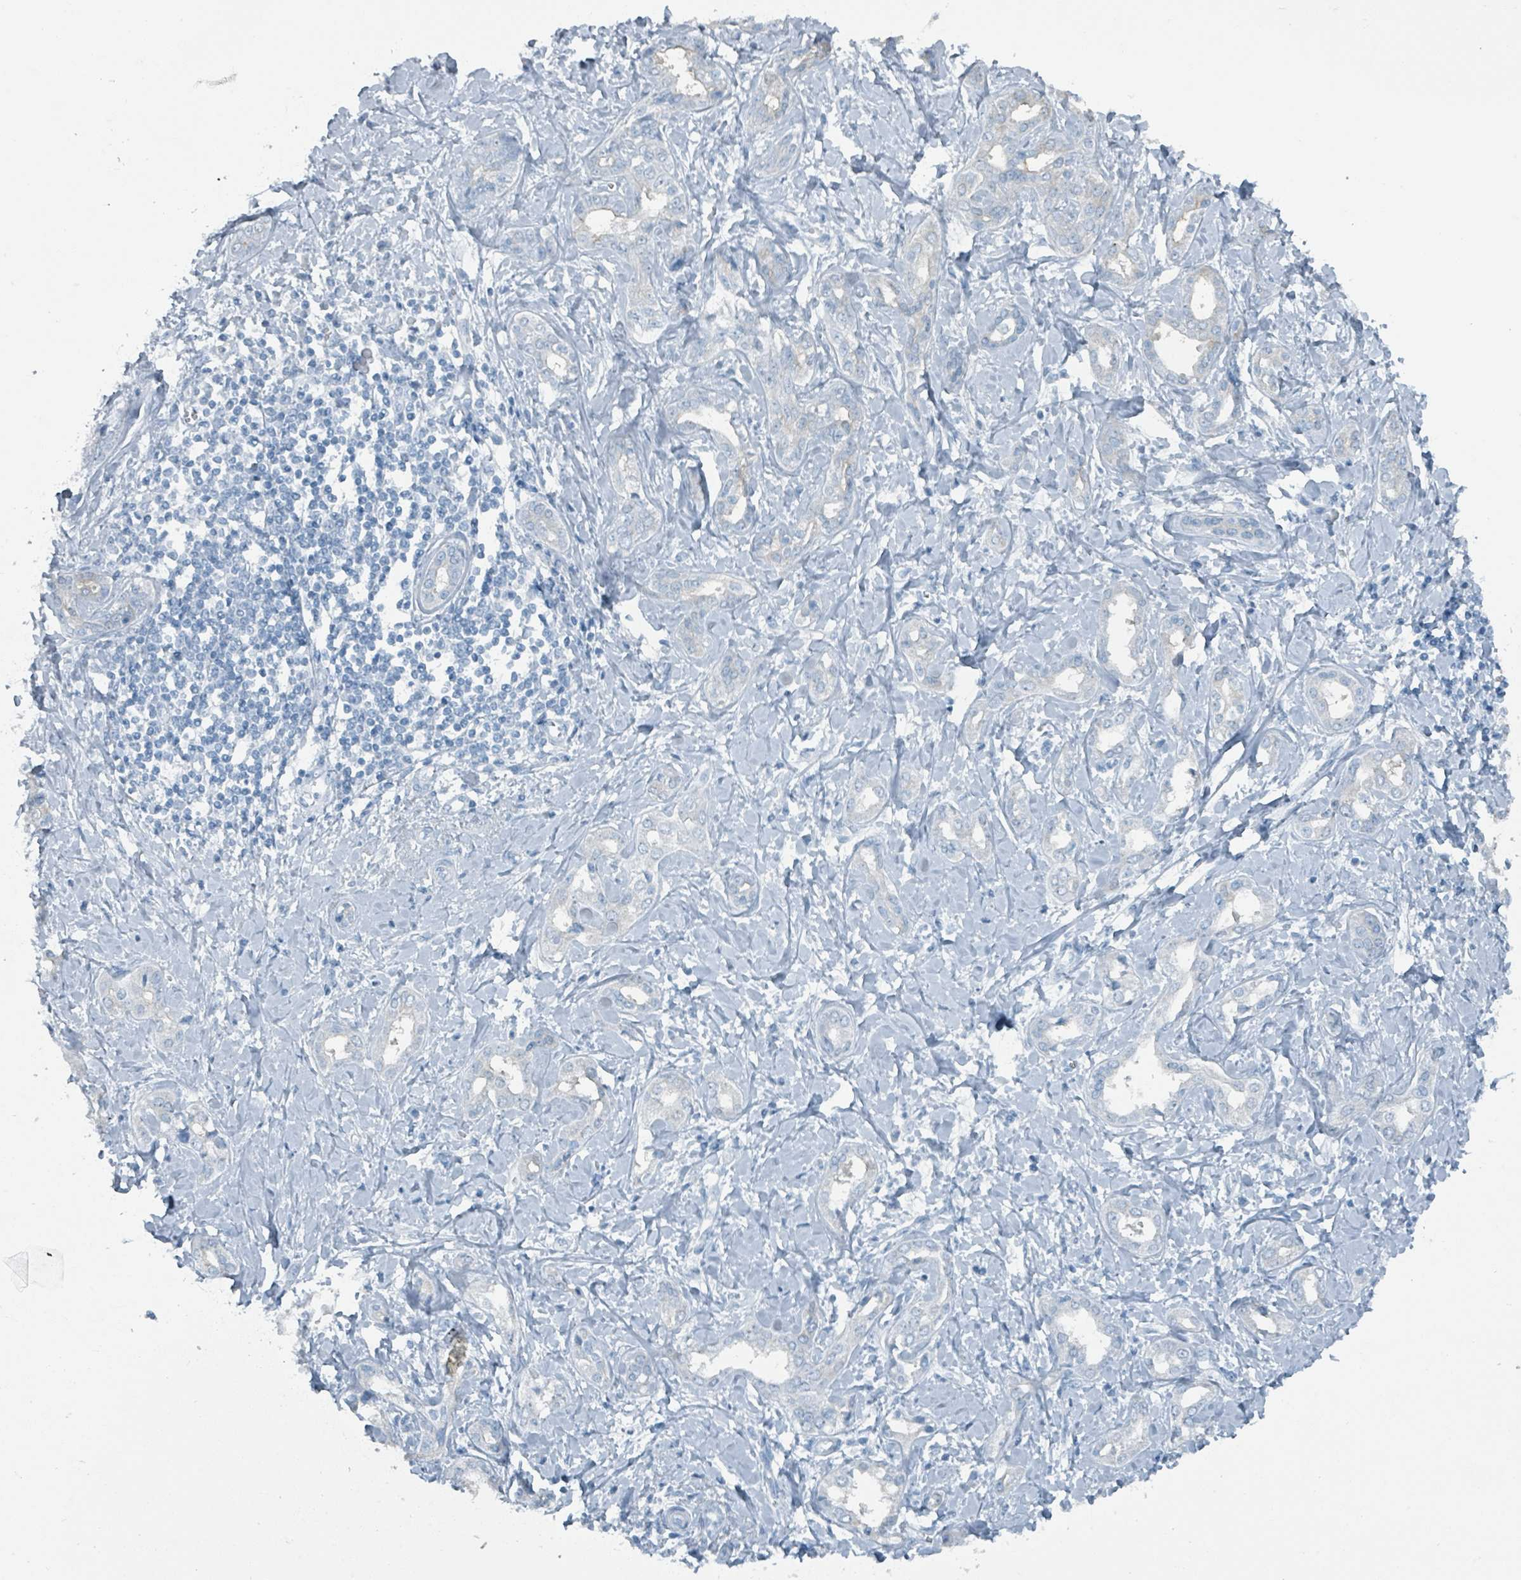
{"staining": {"intensity": "negative", "quantity": "none", "location": "none"}, "tissue": "liver cancer", "cell_type": "Tumor cells", "image_type": "cancer", "snomed": [{"axis": "morphology", "description": "Cholangiocarcinoma"}, {"axis": "topography", "description": "Liver"}], "caption": "Image shows no significant protein positivity in tumor cells of liver cancer (cholangiocarcinoma).", "gene": "GAMT", "patient": {"sex": "female", "age": 77}}